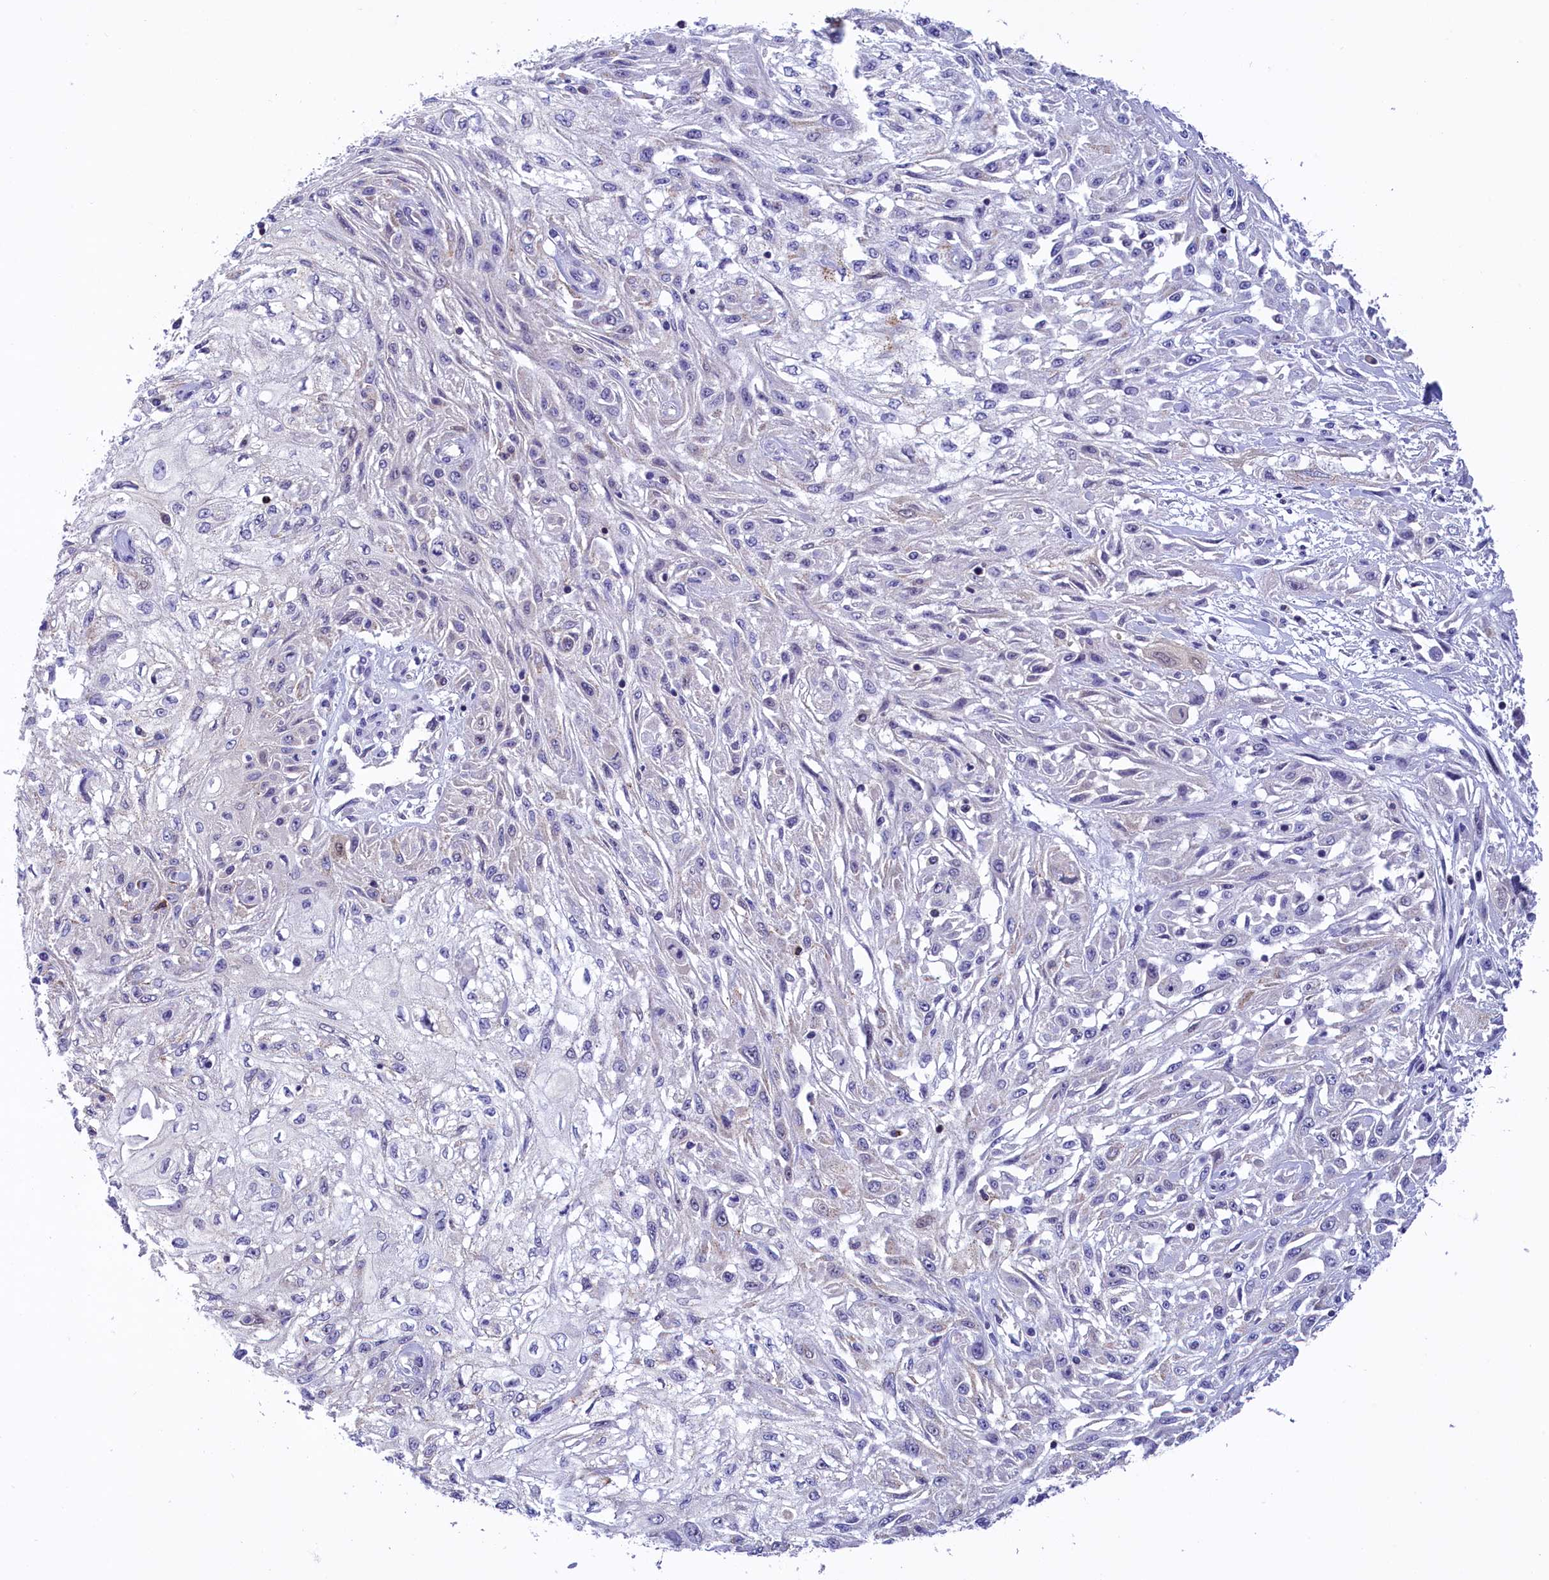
{"staining": {"intensity": "negative", "quantity": "none", "location": "none"}, "tissue": "skin cancer", "cell_type": "Tumor cells", "image_type": "cancer", "snomed": [{"axis": "morphology", "description": "Squamous cell carcinoma, NOS"}, {"axis": "morphology", "description": "Squamous cell carcinoma, metastatic, NOS"}, {"axis": "topography", "description": "Skin"}, {"axis": "topography", "description": "Lymph node"}], "caption": "There is no significant staining in tumor cells of skin metastatic squamous cell carcinoma.", "gene": "ABAT", "patient": {"sex": "male", "age": 75}}